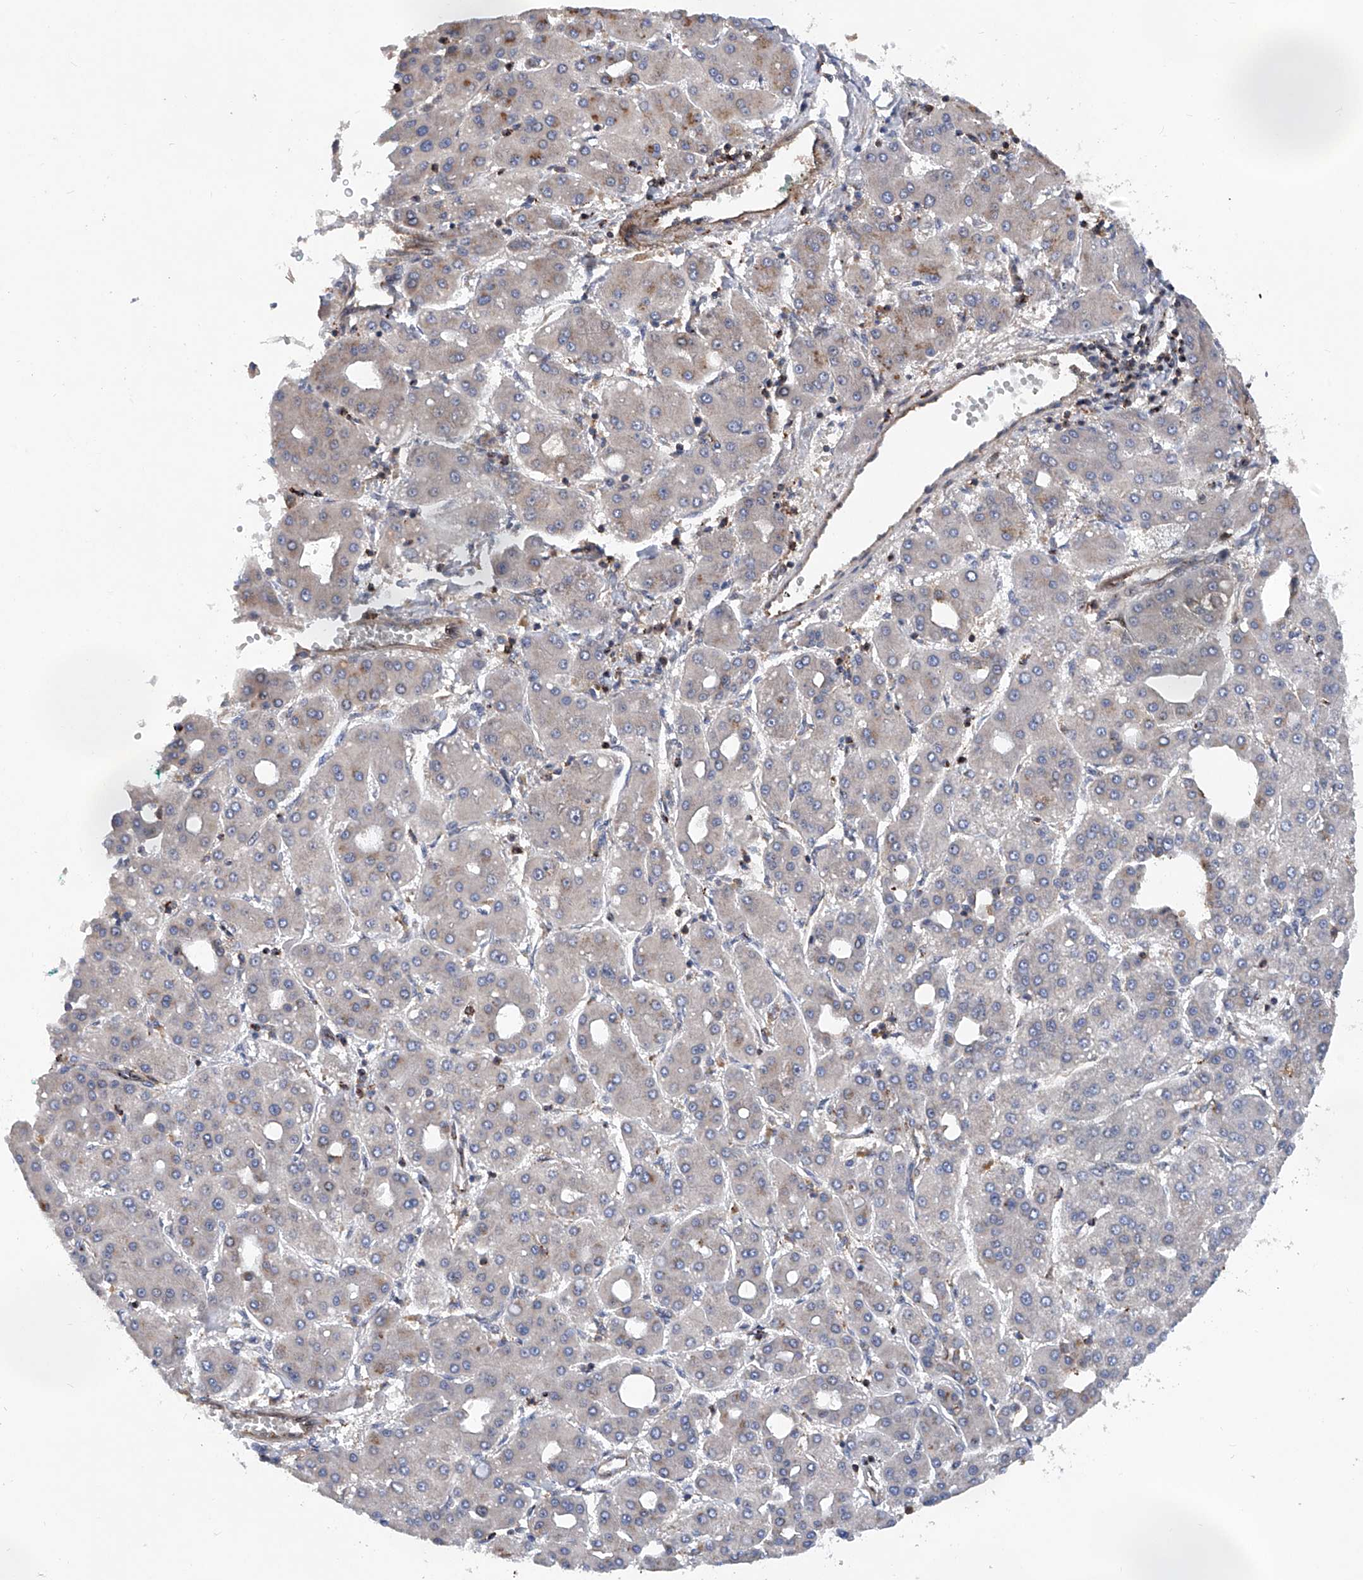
{"staining": {"intensity": "negative", "quantity": "none", "location": "none"}, "tissue": "liver cancer", "cell_type": "Tumor cells", "image_type": "cancer", "snomed": [{"axis": "morphology", "description": "Carcinoma, Hepatocellular, NOS"}, {"axis": "topography", "description": "Liver"}], "caption": "Hepatocellular carcinoma (liver) stained for a protein using IHC demonstrates no staining tumor cells.", "gene": "NT5C3A", "patient": {"sex": "male", "age": 65}}